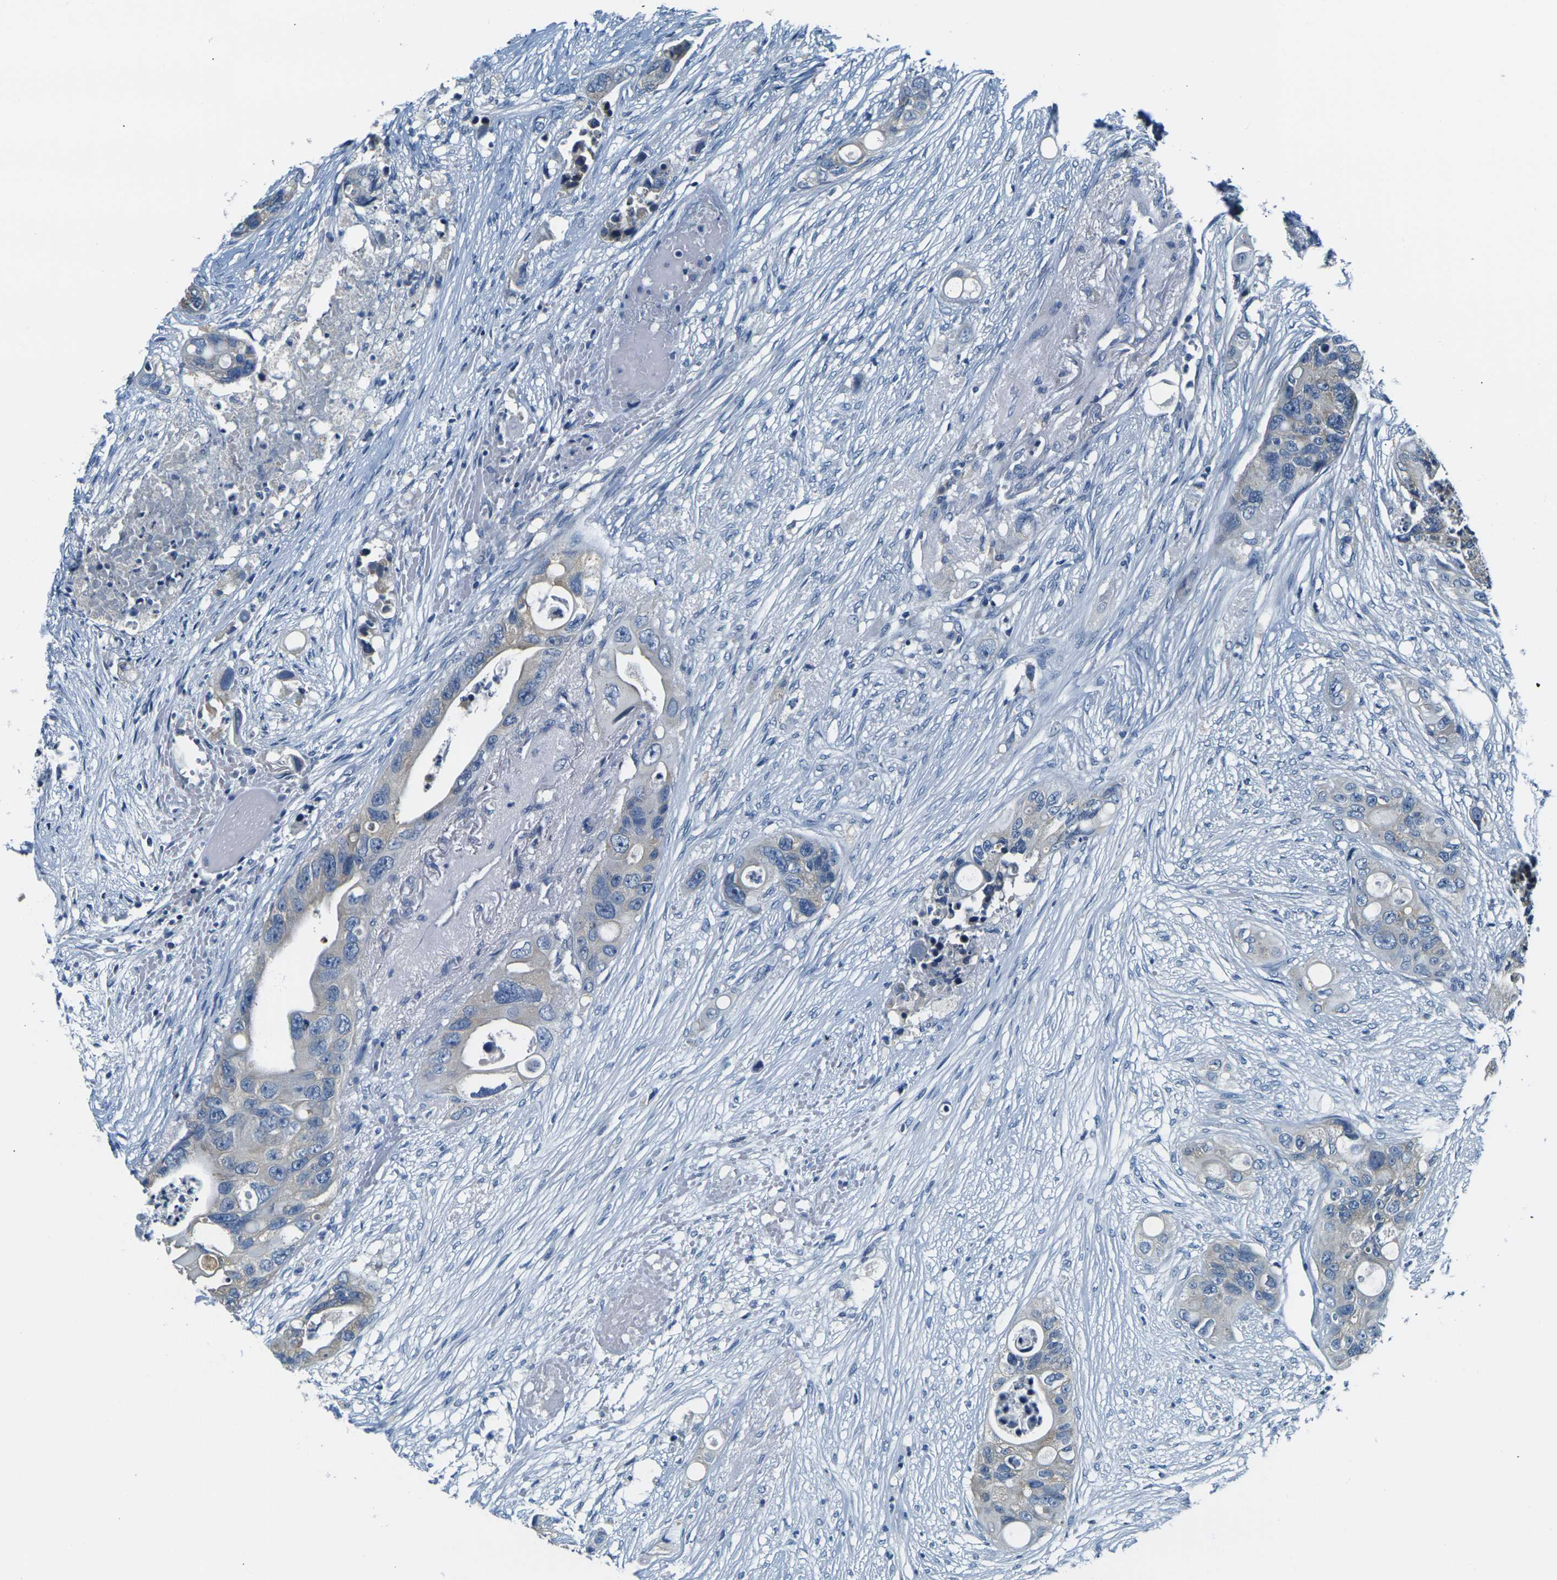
{"staining": {"intensity": "weak", "quantity": ">75%", "location": "cytoplasmic/membranous"}, "tissue": "colorectal cancer", "cell_type": "Tumor cells", "image_type": "cancer", "snomed": [{"axis": "morphology", "description": "Adenocarcinoma, NOS"}, {"axis": "topography", "description": "Colon"}], "caption": "Tumor cells demonstrate low levels of weak cytoplasmic/membranous positivity in about >75% of cells in colorectal adenocarcinoma.", "gene": "SHISAL2B", "patient": {"sex": "female", "age": 57}}